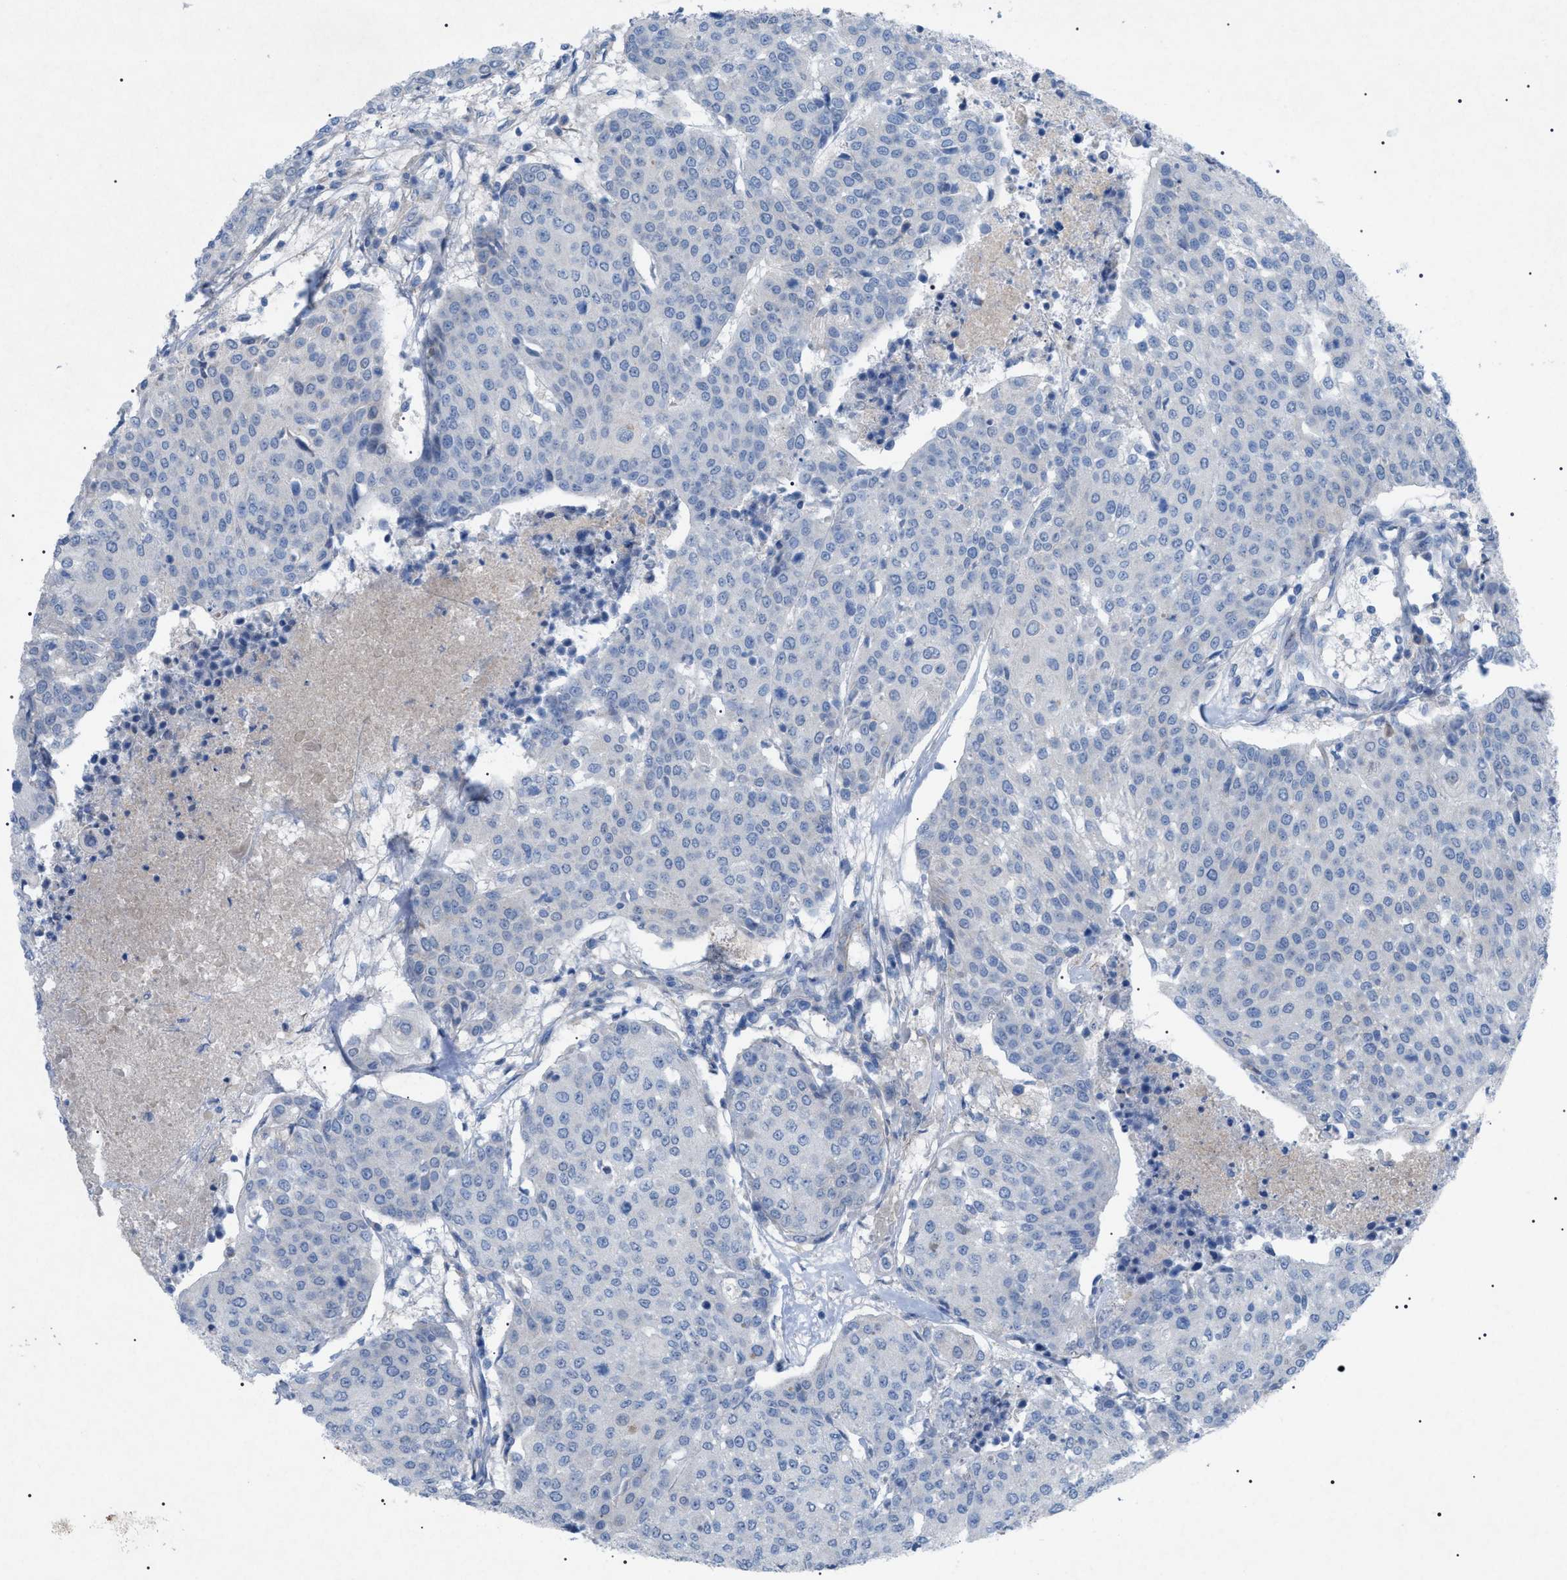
{"staining": {"intensity": "negative", "quantity": "none", "location": "none"}, "tissue": "urothelial cancer", "cell_type": "Tumor cells", "image_type": "cancer", "snomed": [{"axis": "morphology", "description": "Urothelial carcinoma, High grade"}, {"axis": "topography", "description": "Urinary bladder"}], "caption": "Immunohistochemical staining of human urothelial cancer exhibits no significant expression in tumor cells.", "gene": "ADAMTS1", "patient": {"sex": "female", "age": 85}}